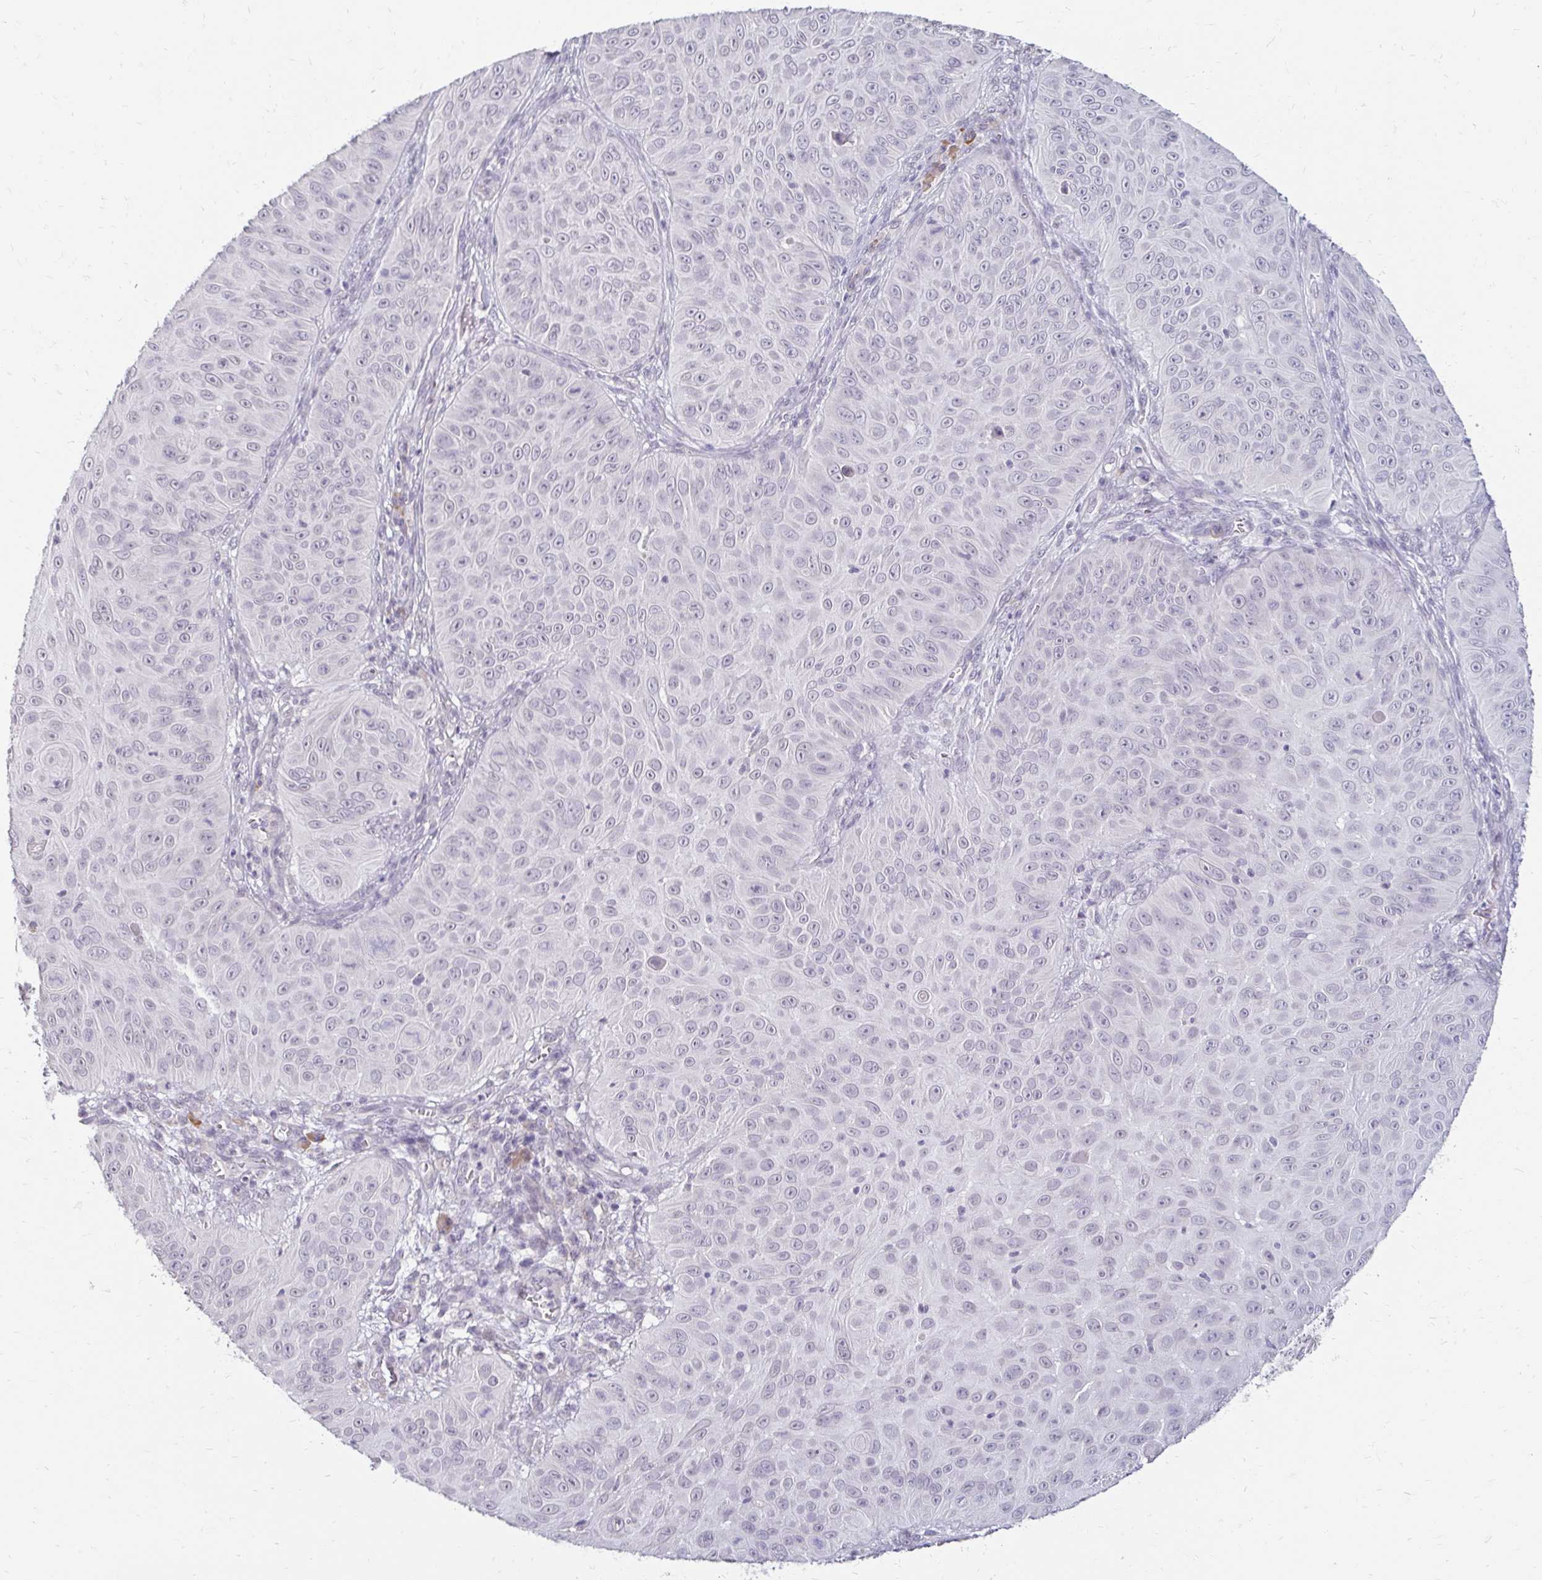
{"staining": {"intensity": "negative", "quantity": "none", "location": "none"}, "tissue": "skin cancer", "cell_type": "Tumor cells", "image_type": "cancer", "snomed": [{"axis": "morphology", "description": "Squamous cell carcinoma, NOS"}, {"axis": "topography", "description": "Skin"}], "caption": "High power microscopy image of an immunohistochemistry (IHC) image of squamous cell carcinoma (skin), revealing no significant staining in tumor cells.", "gene": "DDN", "patient": {"sex": "male", "age": 82}}